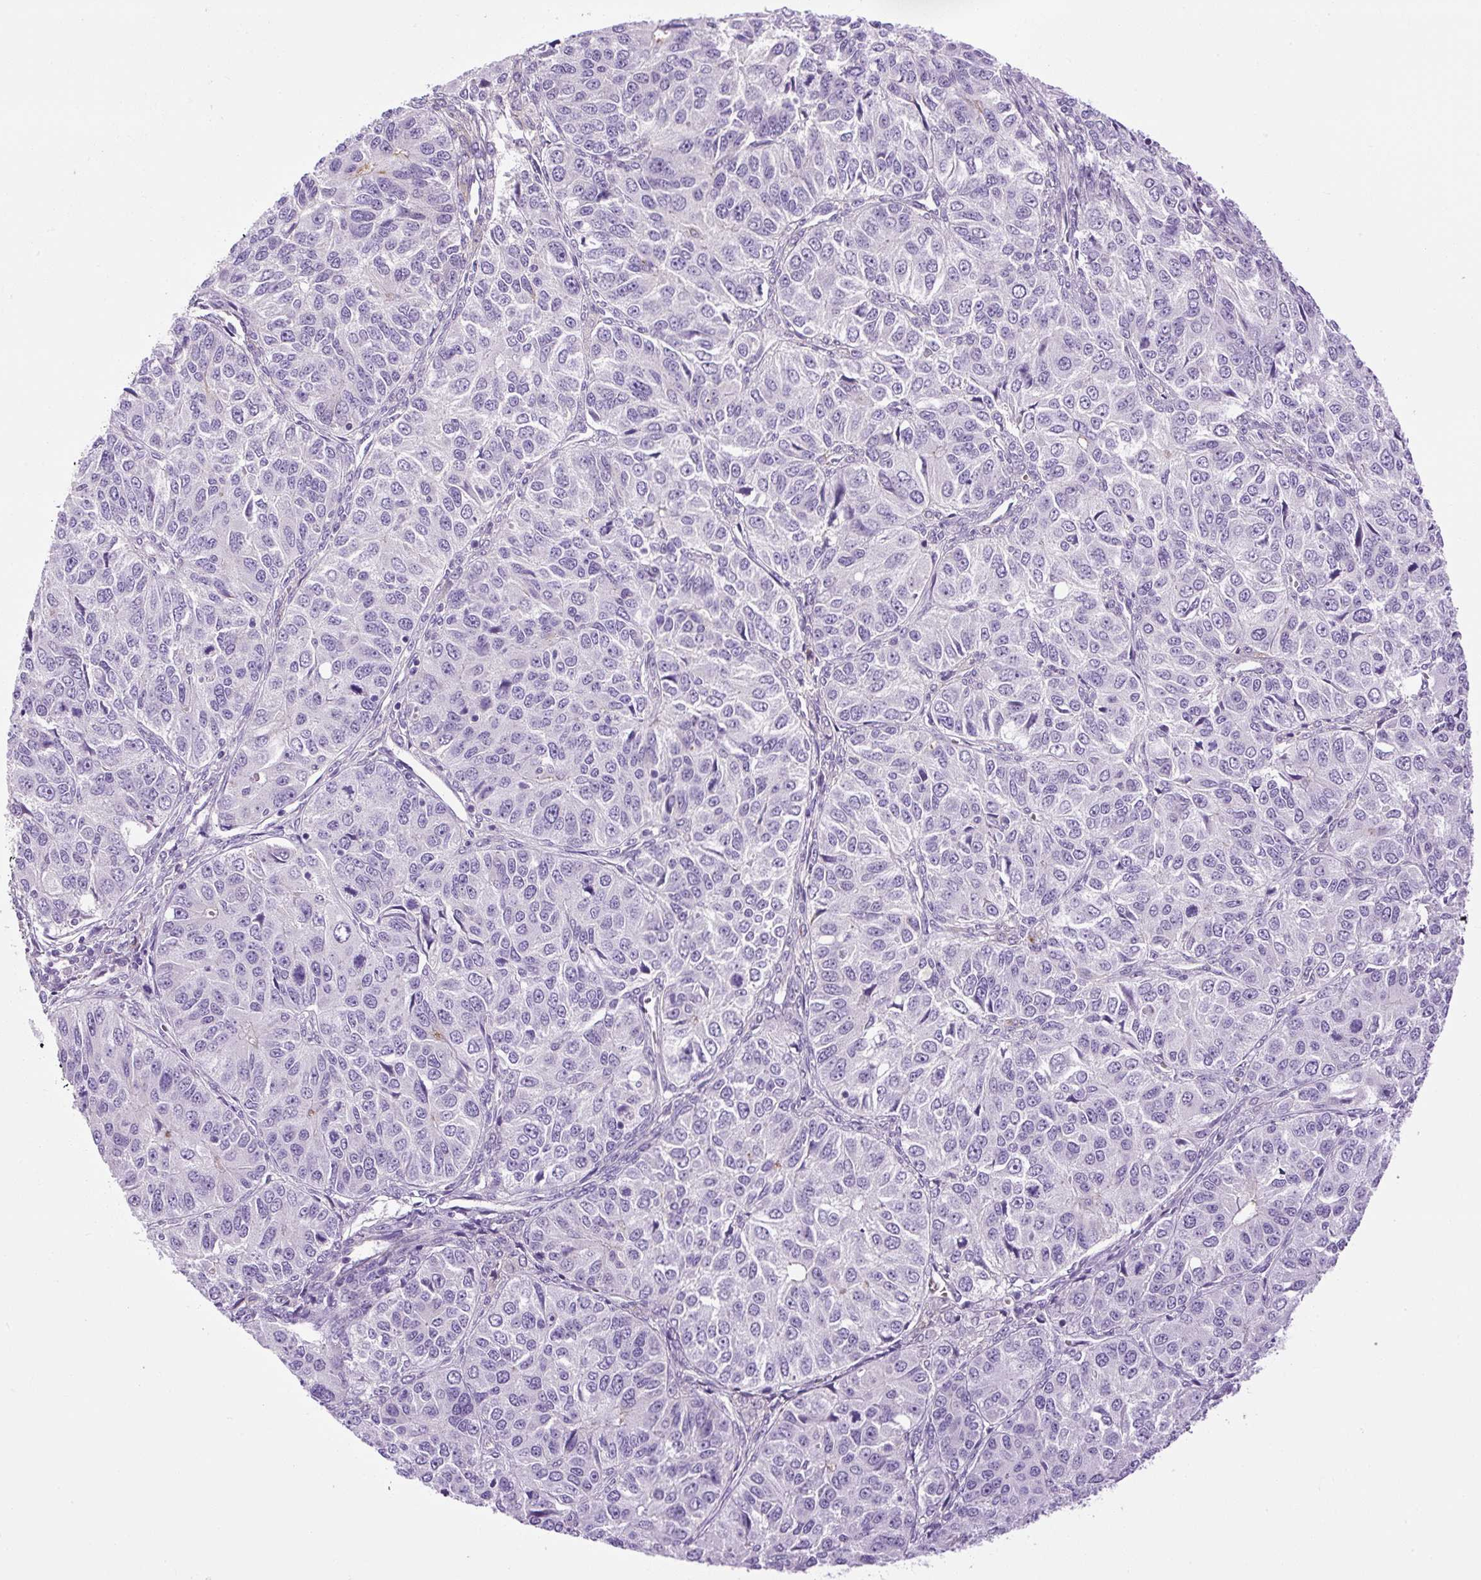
{"staining": {"intensity": "negative", "quantity": "none", "location": "none"}, "tissue": "ovarian cancer", "cell_type": "Tumor cells", "image_type": "cancer", "snomed": [{"axis": "morphology", "description": "Carcinoma, endometroid"}, {"axis": "topography", "description": "Ovary"}], "caption": "Micrograph shows no protein positivity in tumor cells of ovarian endometroid carcinoma tissue.", "gene": "VWA7", "patient": {"sex": "female", "age": 51}}